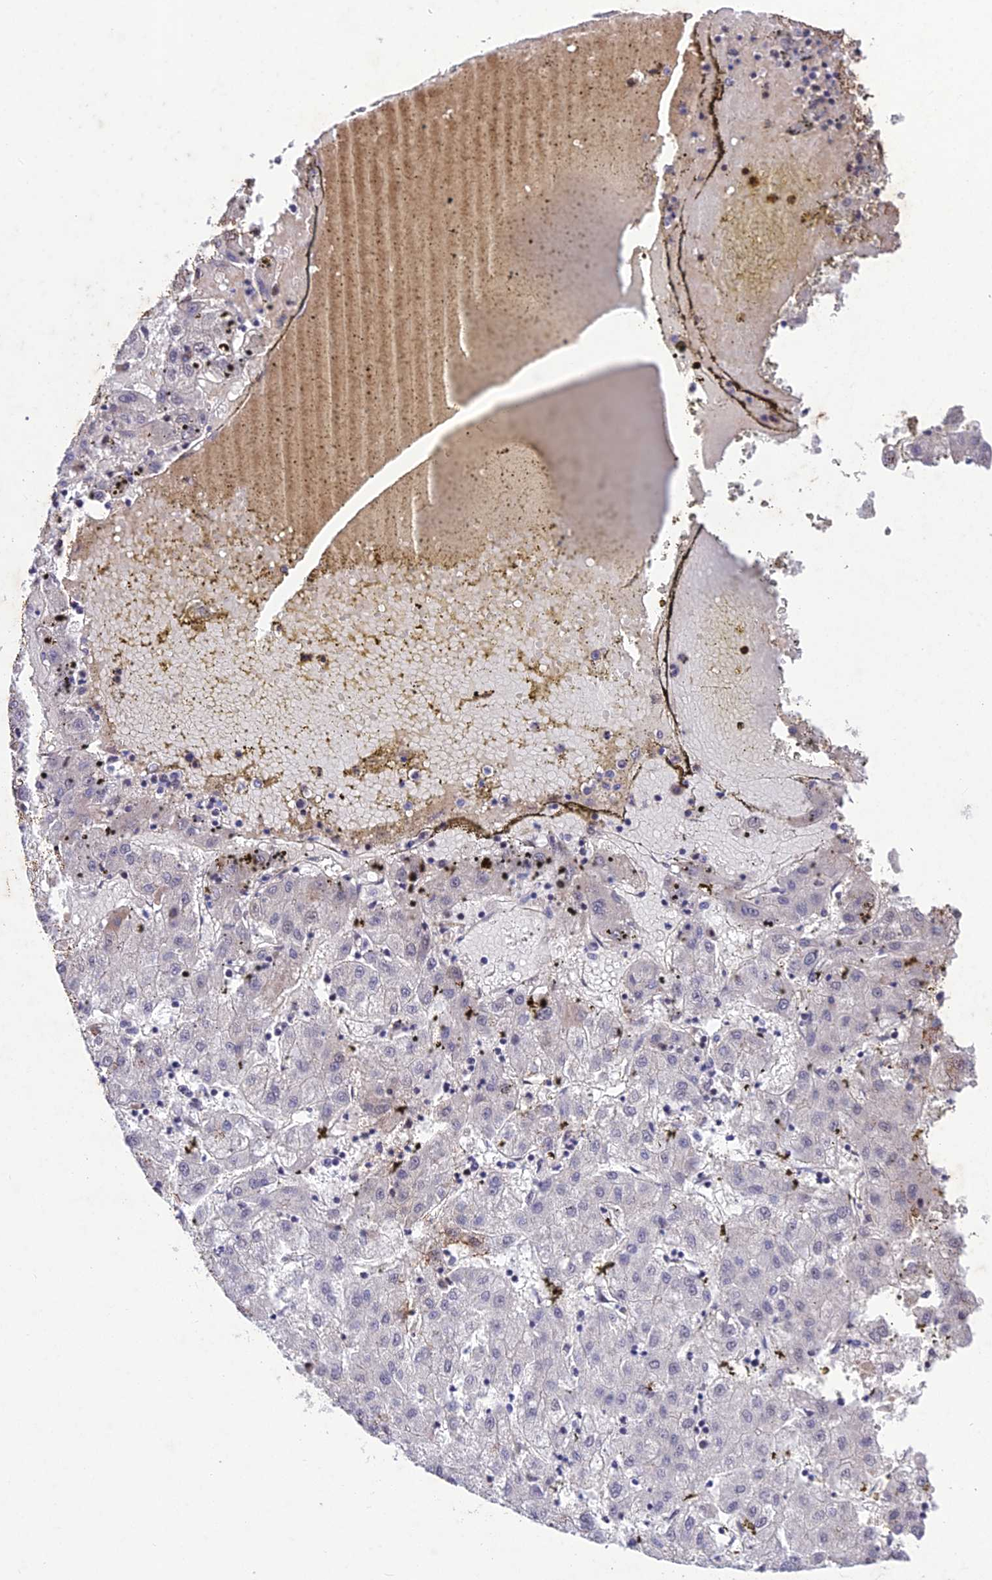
{"staining": {"intensity": "negative", "quantity": "none", "location": "none"}, "tissue": "liver cancer", "cell_type": "Tumor cells", "image_type": "cancer", "snomed": [{"axis": "morphology", "description": "Carcinoma, Hepatocellular, NOS"}, {"axis": "topography", "description": "Liver"}], "caption": "IHC of human liver cancer shows no staining in tumor cells.", "gene": "ANKRD52", "patient": {"sex": "male", "age": 72}}